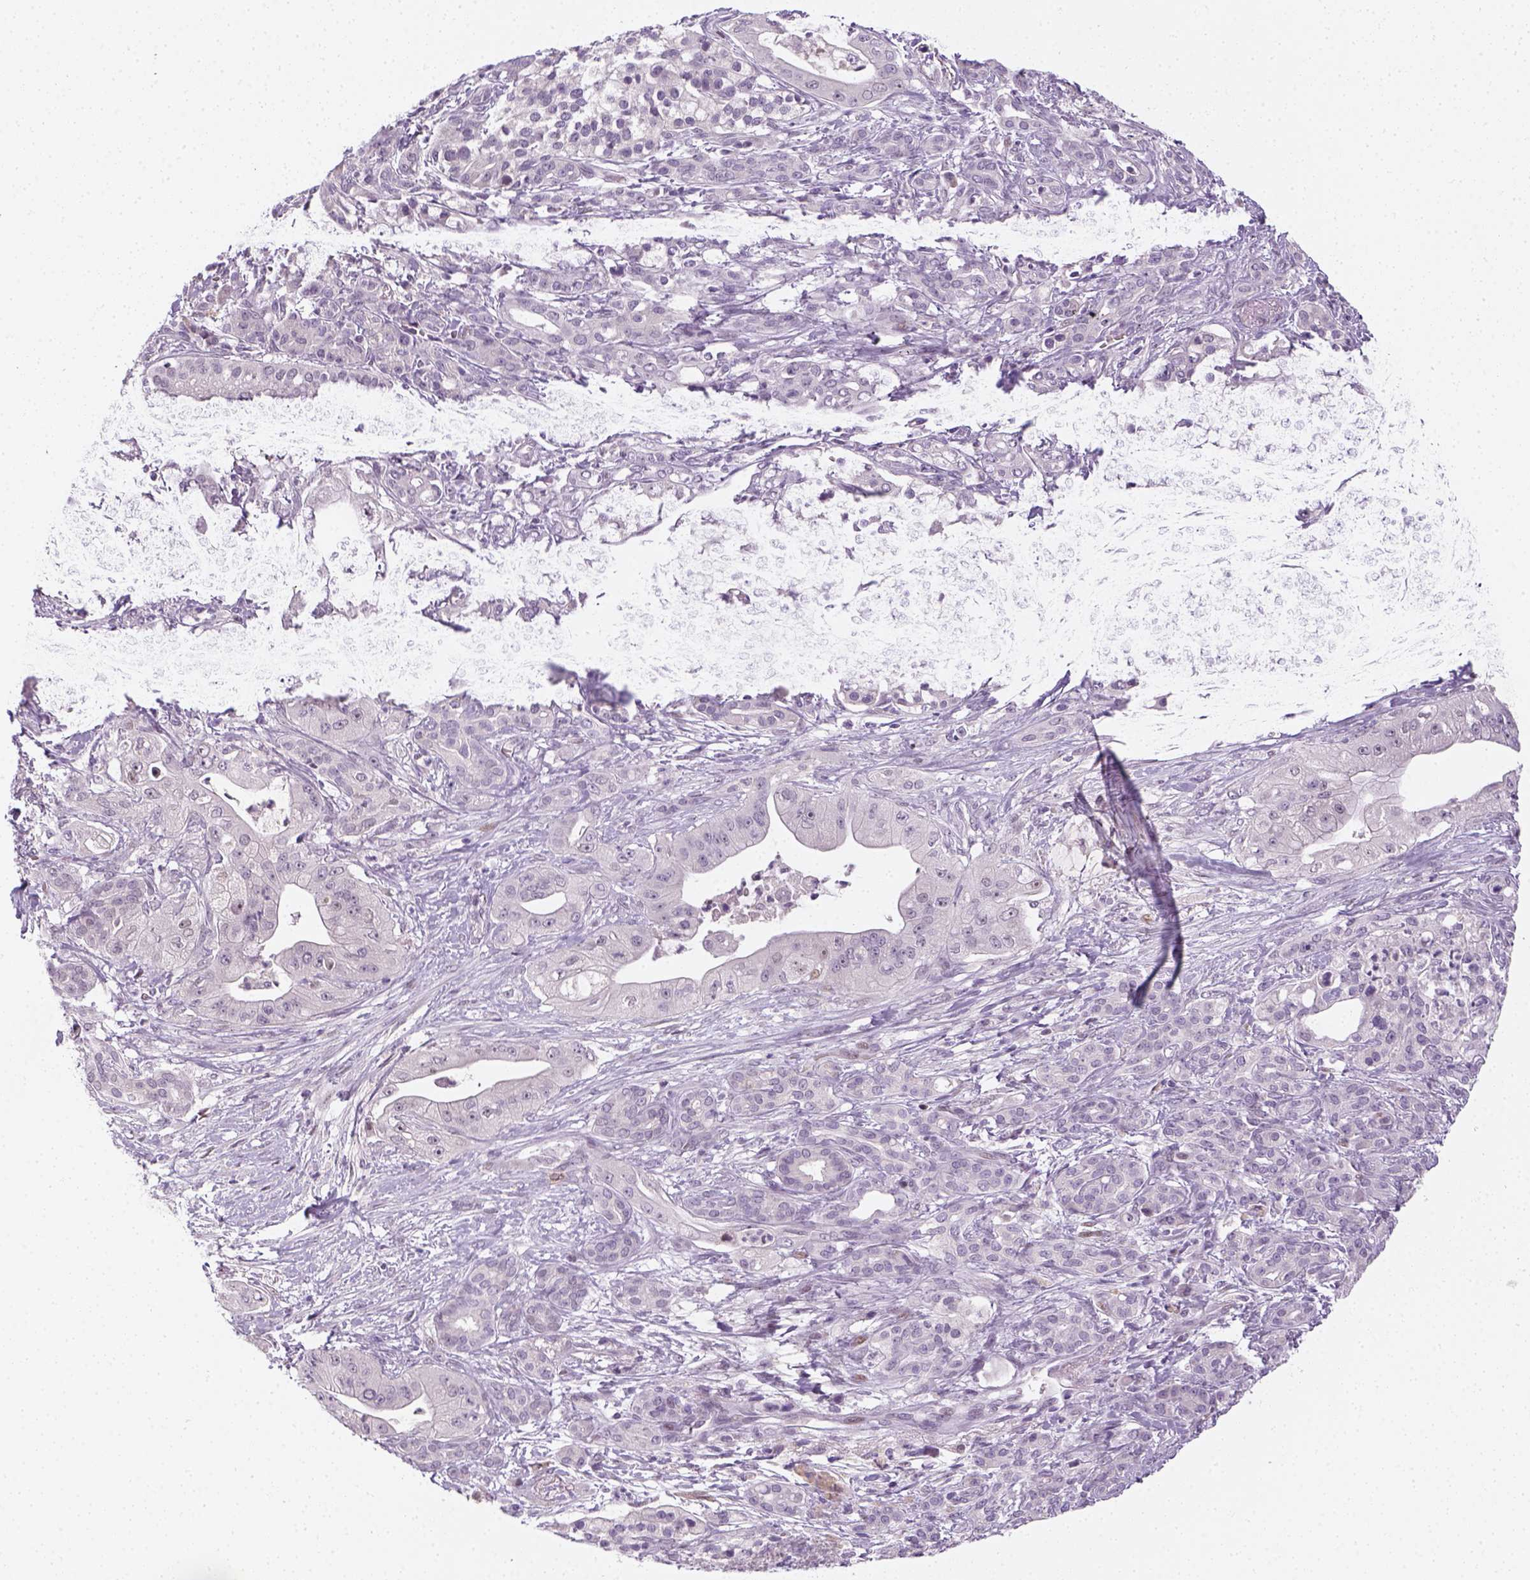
{"staining": {"intensity": "negative", "quantity": "none", "location": "none"}, "tissue": "pancreatic cancer", "cell_type": "Tumor cells", "image_type": "cancer", "snomed": [{"axis": "morphology", "description": "Normal tissue, NOS"}, {"axis": "morphology", "description": "Inflammation, NOS"}, {"axis": "morphology", "description": "Adenocarcinoma, NOS"}, {"axis": "topography", "description": "Pancreas"}], "caption": "DAB (3,3'-diaminobenzidine) immunohistochemical staining of adenocarcinoma (pancreatic) exhibits no significant staining in tumor cells. The staining is performed using DAB (3,3'-diaminobenzidine) brown chromogen with nuclei counter-stained in using hematoxylin.", "gene": "MAGEB3", "patient": {"sex": "male", "age": 57}}